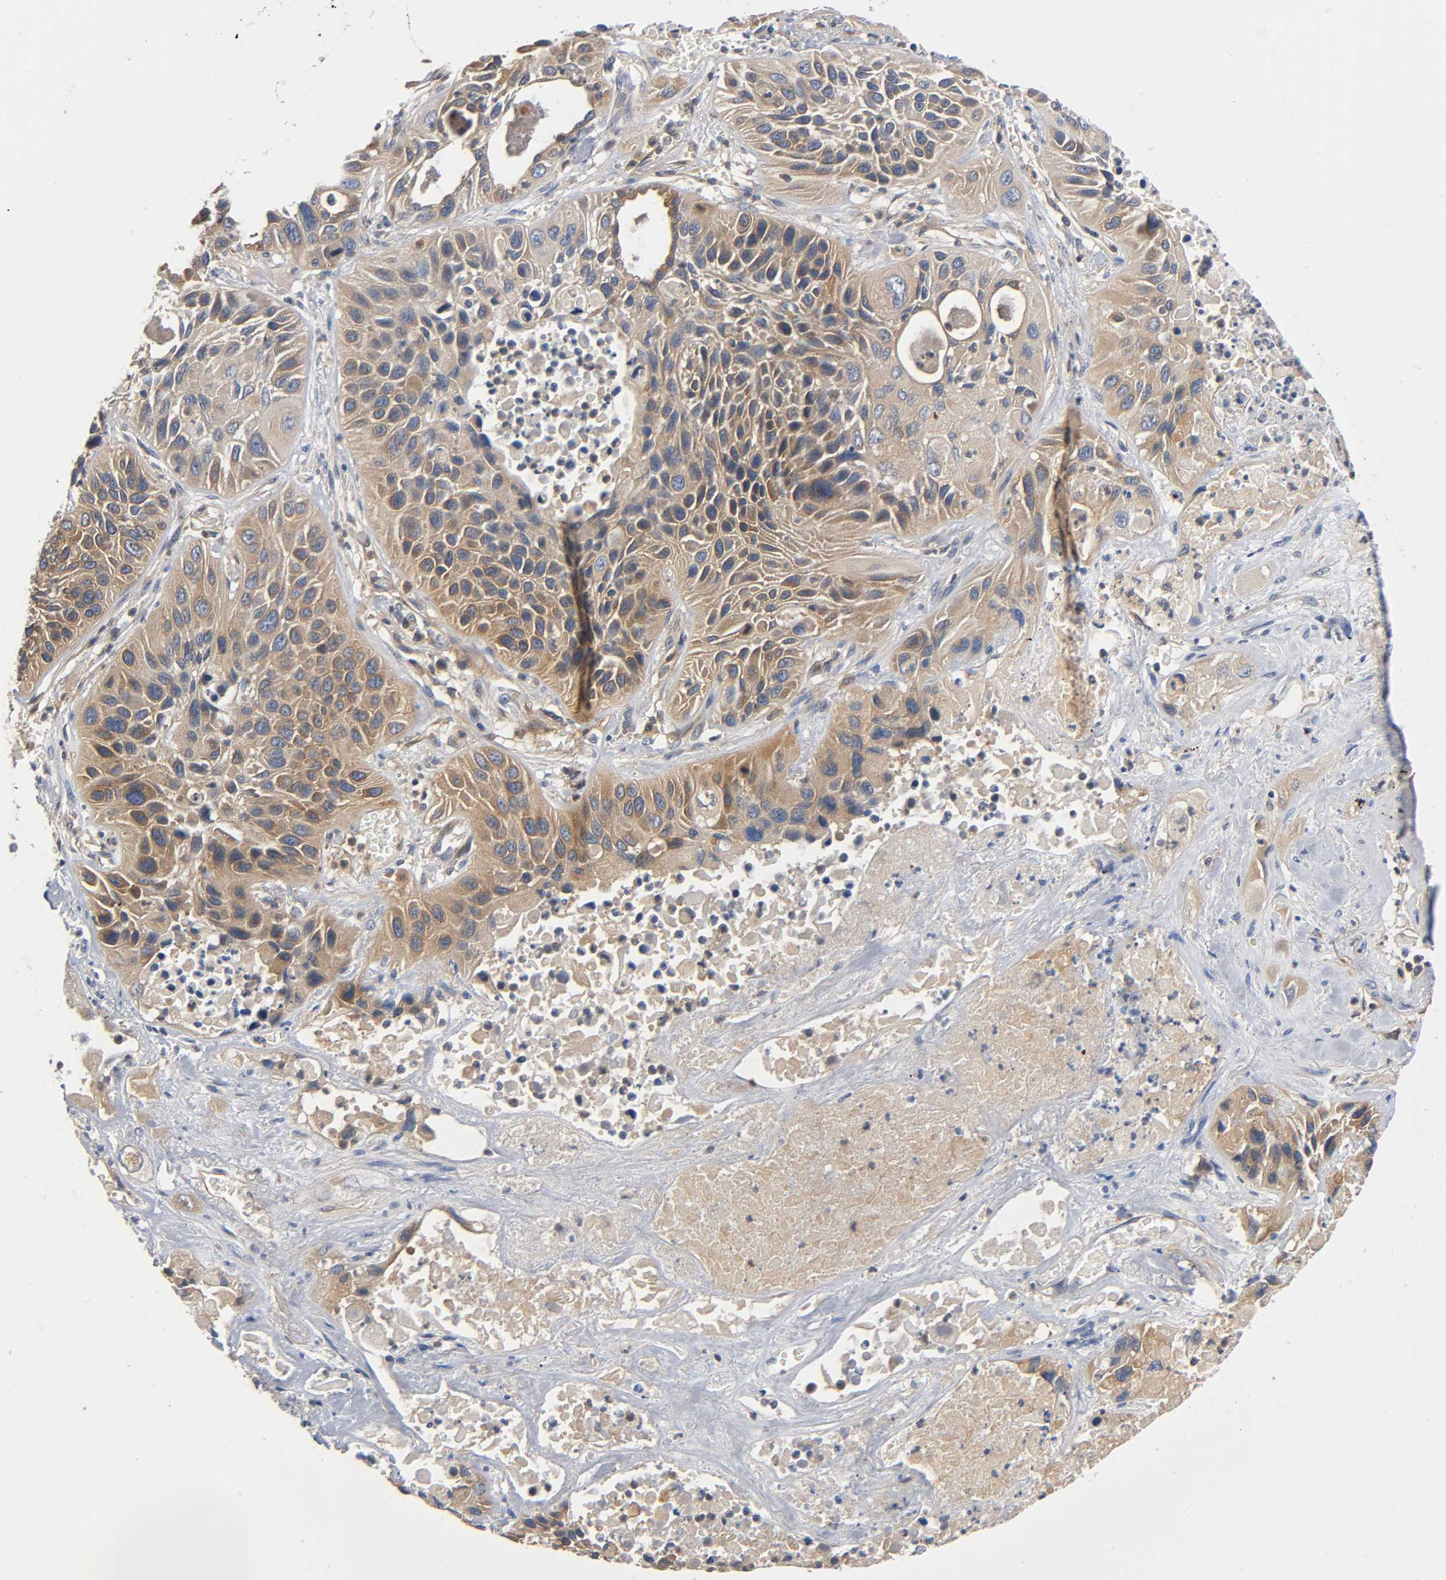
{"staining": {"intensity": "moderate", "quantity": ">75%", "location": "cytoplasmic/membranous"}, "tissue": "lung cancer", "cell_type": "Tumor cells", "image_type": "cancer", "snomed": [{"axis": "morphology", "description": "Squamous cell carcinoma, NOS"}, {"axis": "topography", "description": "Lung"}], "caption": "Immunohistochemical staining of lung squamous cell carcinoma shows medium levels of moderate cytoplasmic/membranous expression in approximately >75% of tumor cells.", "gene": "PRKAB1", "patient": {"sex": "female", "age": 76}}